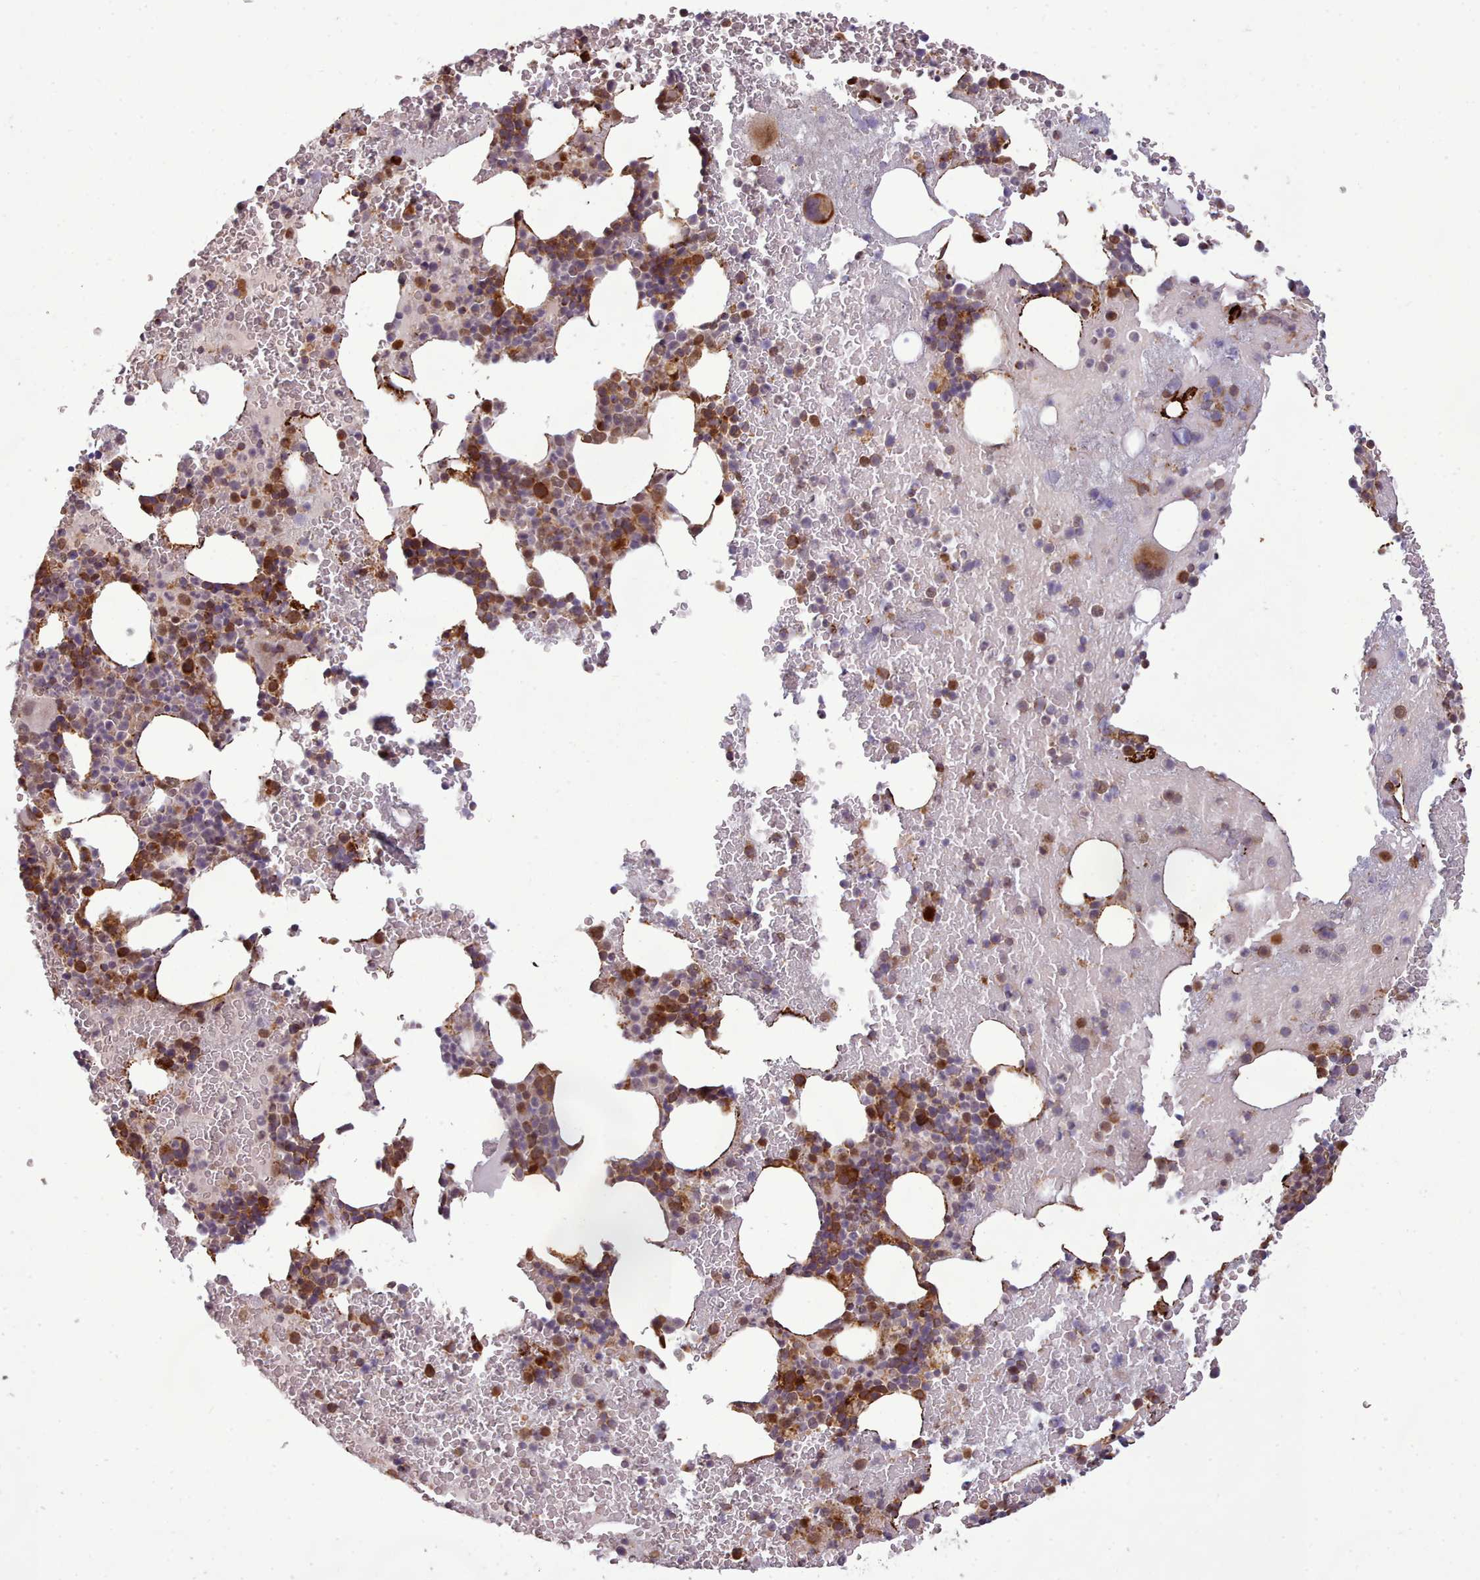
{"staining": {"intensity": "moderate", "quantity": "25%-75%", "location": "cytoplasmic/membranous"}, "tissue": "bone marrow", "cell_type": "Hematopoietic cells", "image_type": "normal", "snomed": [{"axis": "morphology", "description": "Normal tissue, NOS"}, {"axis": "topography", "description": "Bone marrow"}], "caption": "A histopathology image showing moderate cytoplasmic/membranous expression in about 25%-75% of hematopoietic cells in benign bone marrow, as visualized by brown immunohistochemical staining.", "gene": "LGALS9B", "patient": {"sex": "male", "age": 26}}